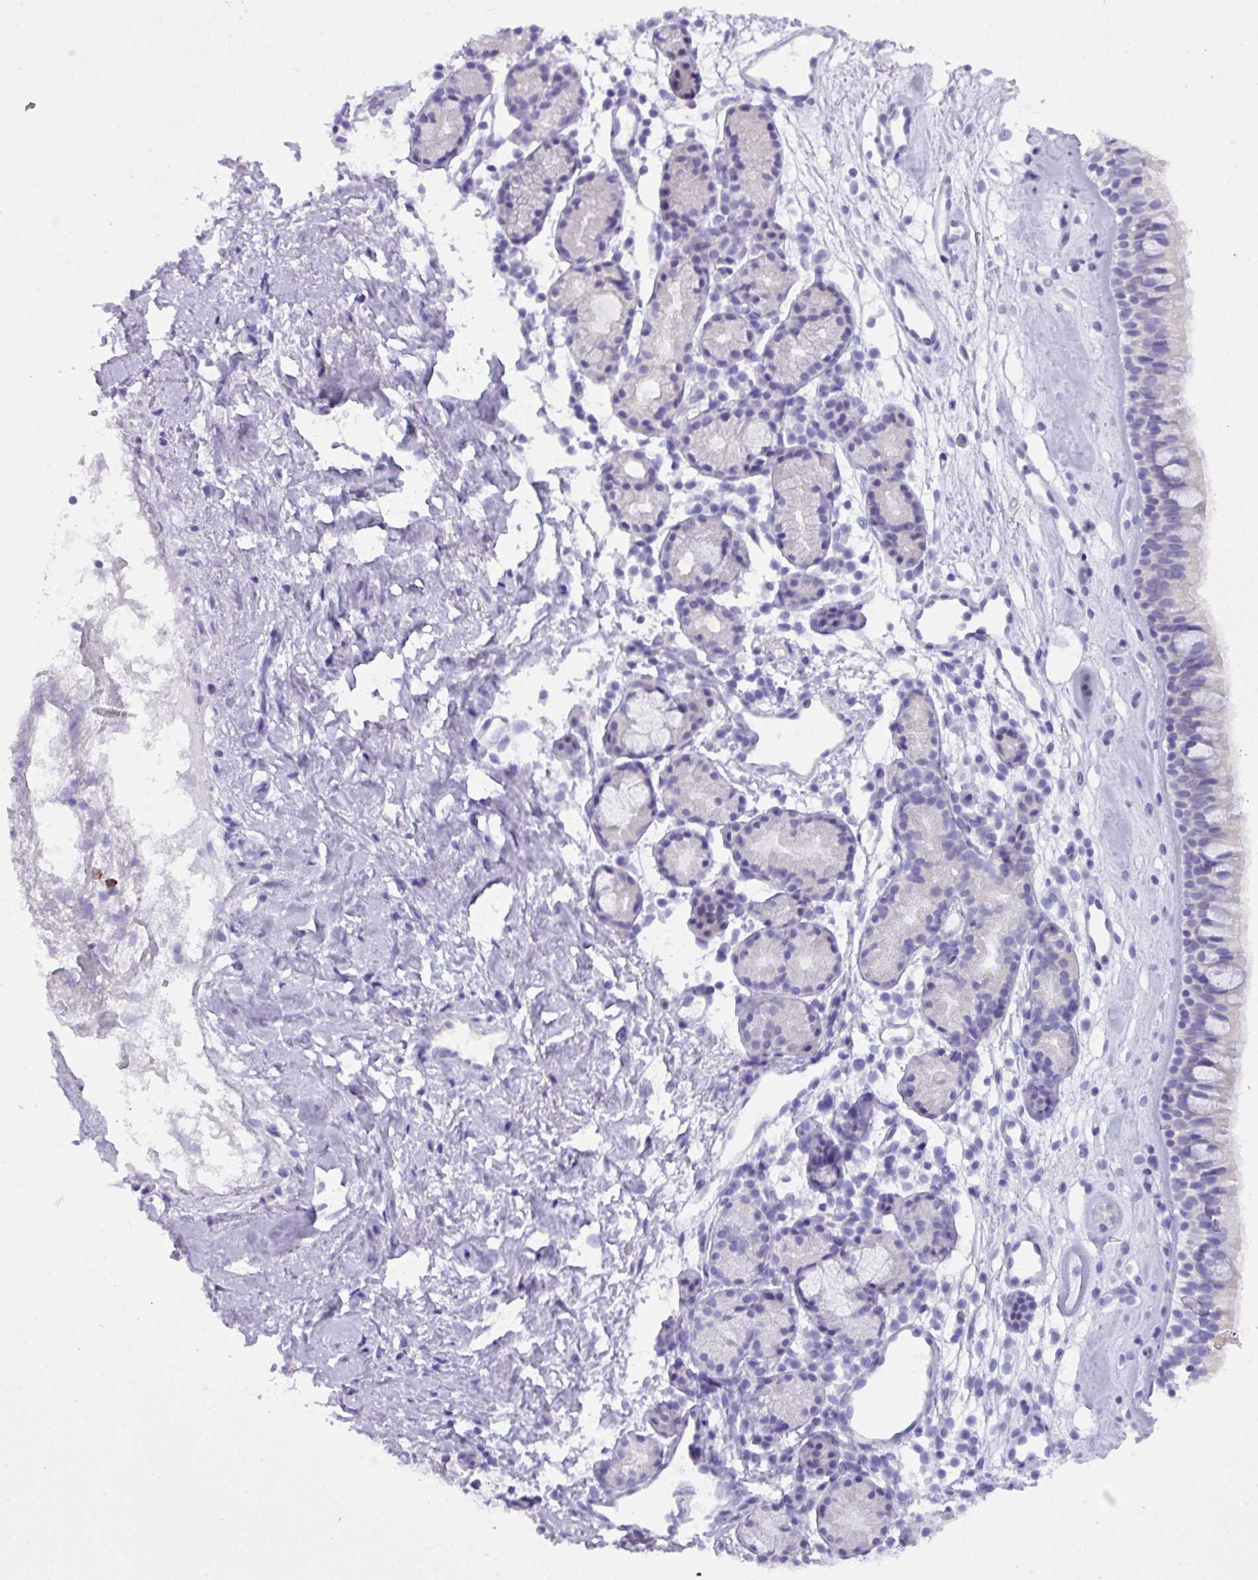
{"staining": {"intensity": "negative", "quantity": "none", "location": "none"}, "tissue": "nasopharynx", "cell_type": "Respiratory epithelial cells", "image_type": "normal", "snomed": [{"axis": "morphology", "description": "Normal tissue, NOS"}, {"axis": "topography", "description": "Nasopharynx"}], "caption": "This is a histopathology image of immunohistochemistry (IHC) staining of benign nasopharynx, which shows no positivity in respiratory epithelial cells. Nuclei are stained in blue.", "gene": "MRM2", "patient": {"sex": "male", "age": 82}}